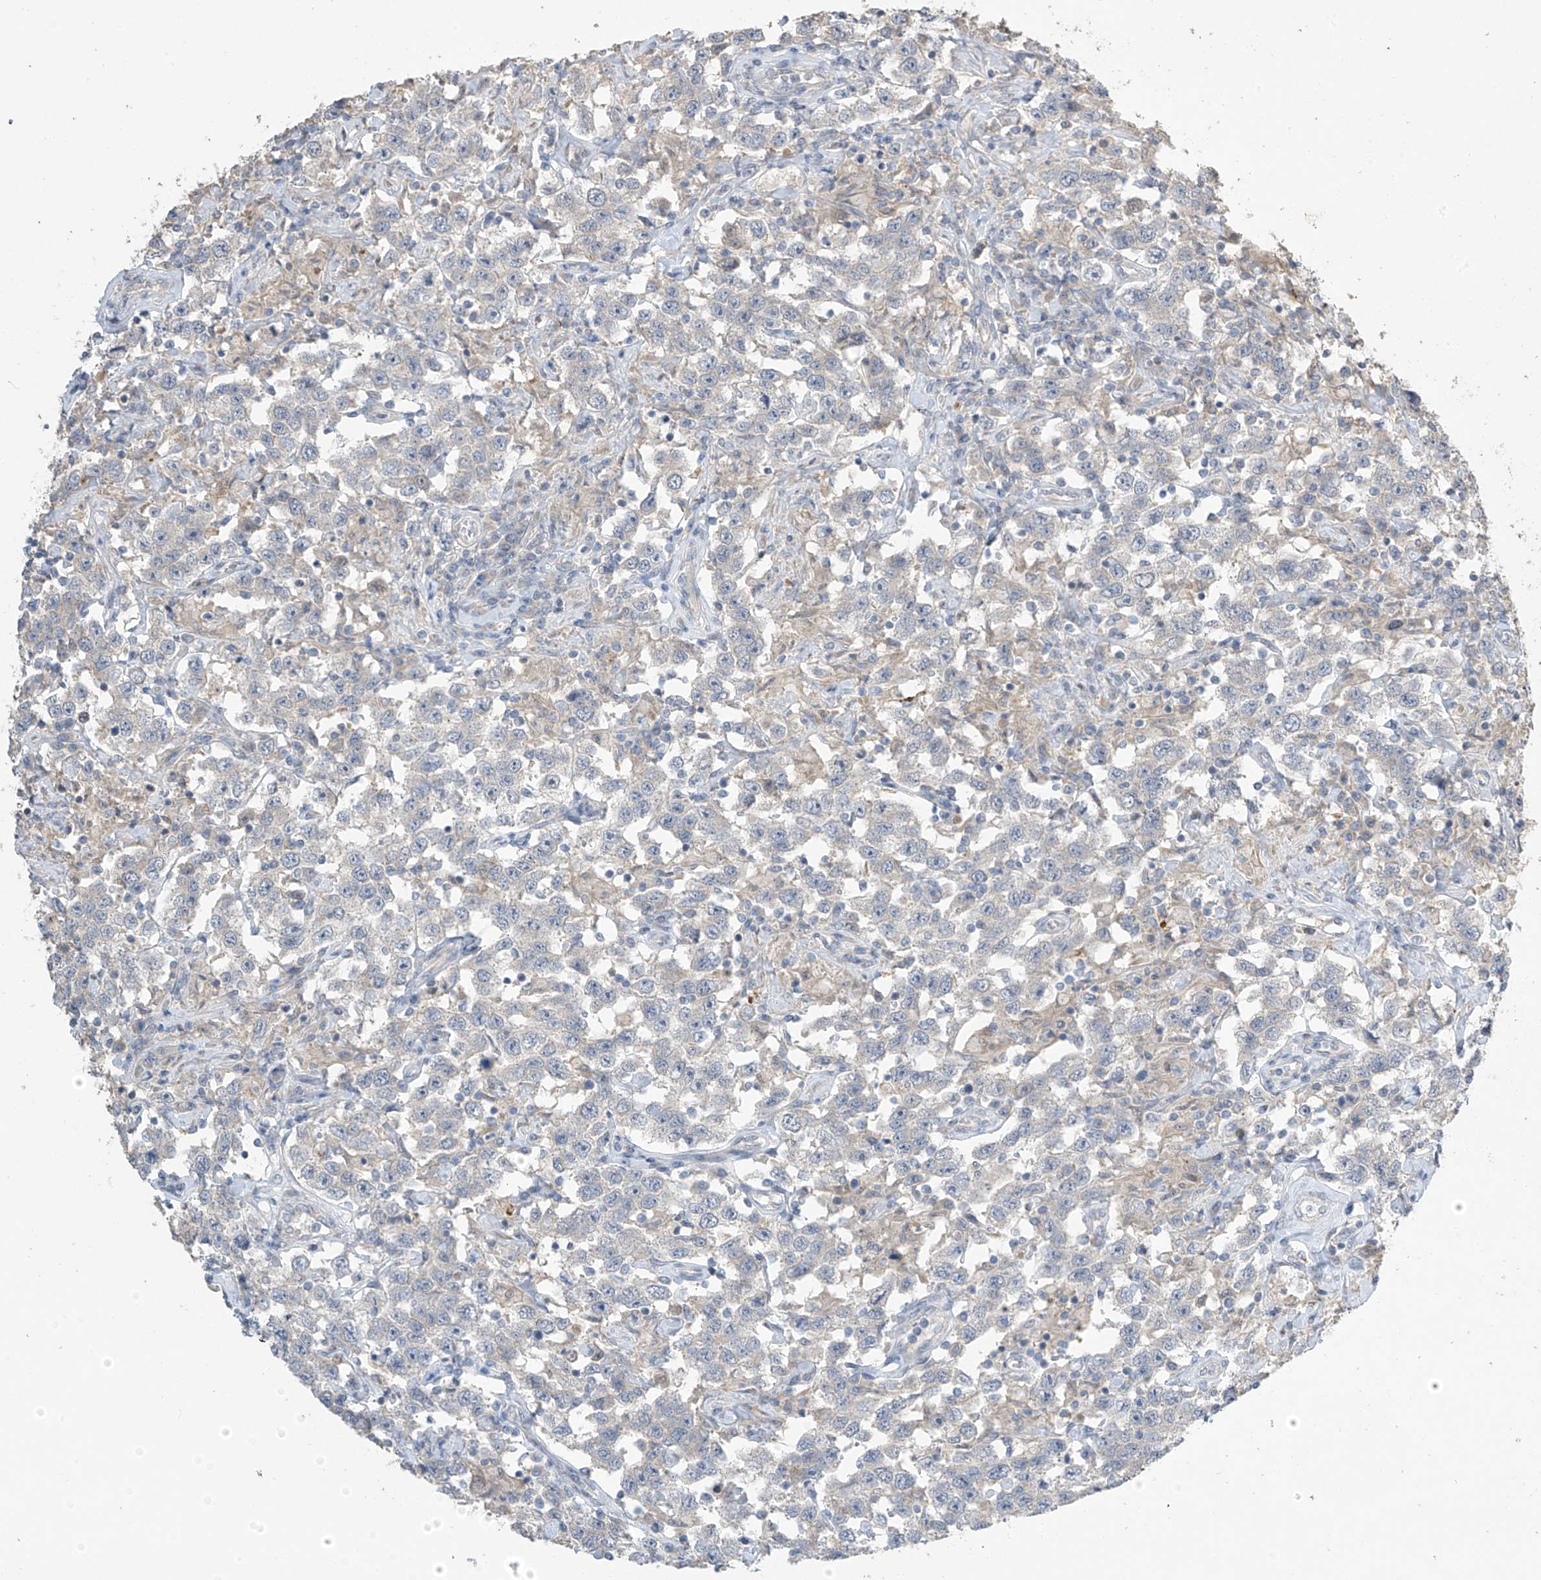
{"staining": {"intensity": "negative", "quantity": "none", "location": "none"}, "tissue": "testis cancer", "cell_type": "Tumor cells", "image_type": "cancer", "snomed": [{"axis": "morphology", "description": "Seminoma, NOS"}, {"axis": "topography", "description": "Testis"}], "caption": "Micrograph shows no protein expression in tumor cells of testis seminoma tissue.", "gene": "SLFN14", "patient": {"sex": "male", "age": 41}}